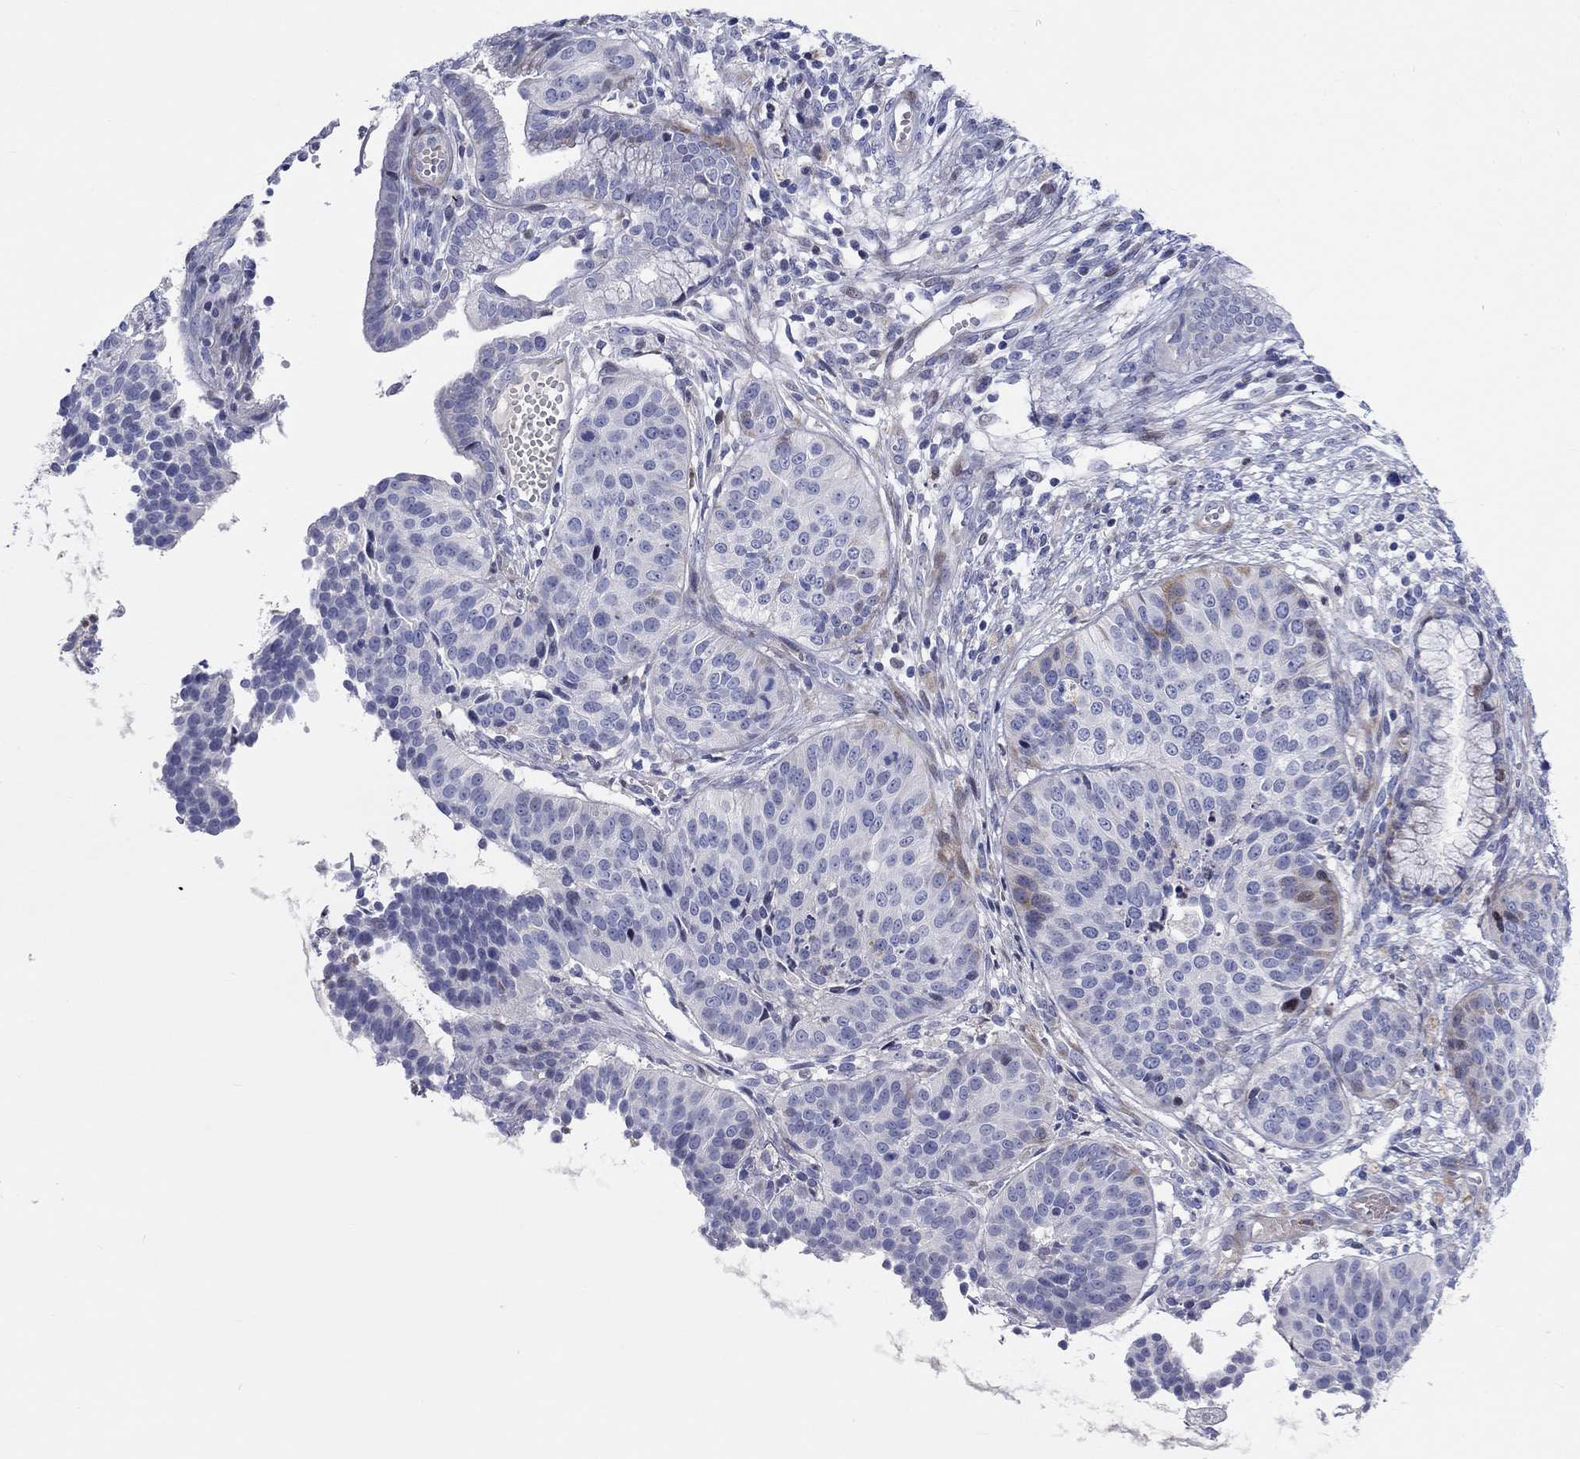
{"staining": {"intensity": "negative", "quantity": "none", "location": "none"}, "tissue": "cervical cancer", "cell_type": "Tumor cells", "image_type": "cancer", "snomed": [{"axis": "morphology", "description": "Normal tissue, NOS"}, {"axis": "morphology", "description": "Squamous cell carcinoma, NOS"}, {"axis": "topography", "description": "Cervix"}], "caption": "The image shows no staining of tumor cells in cervical cancer (squamous cell carcinoma).", "gene": "ARHGAP36", "patient": {"sex": "female", "age": 39}}